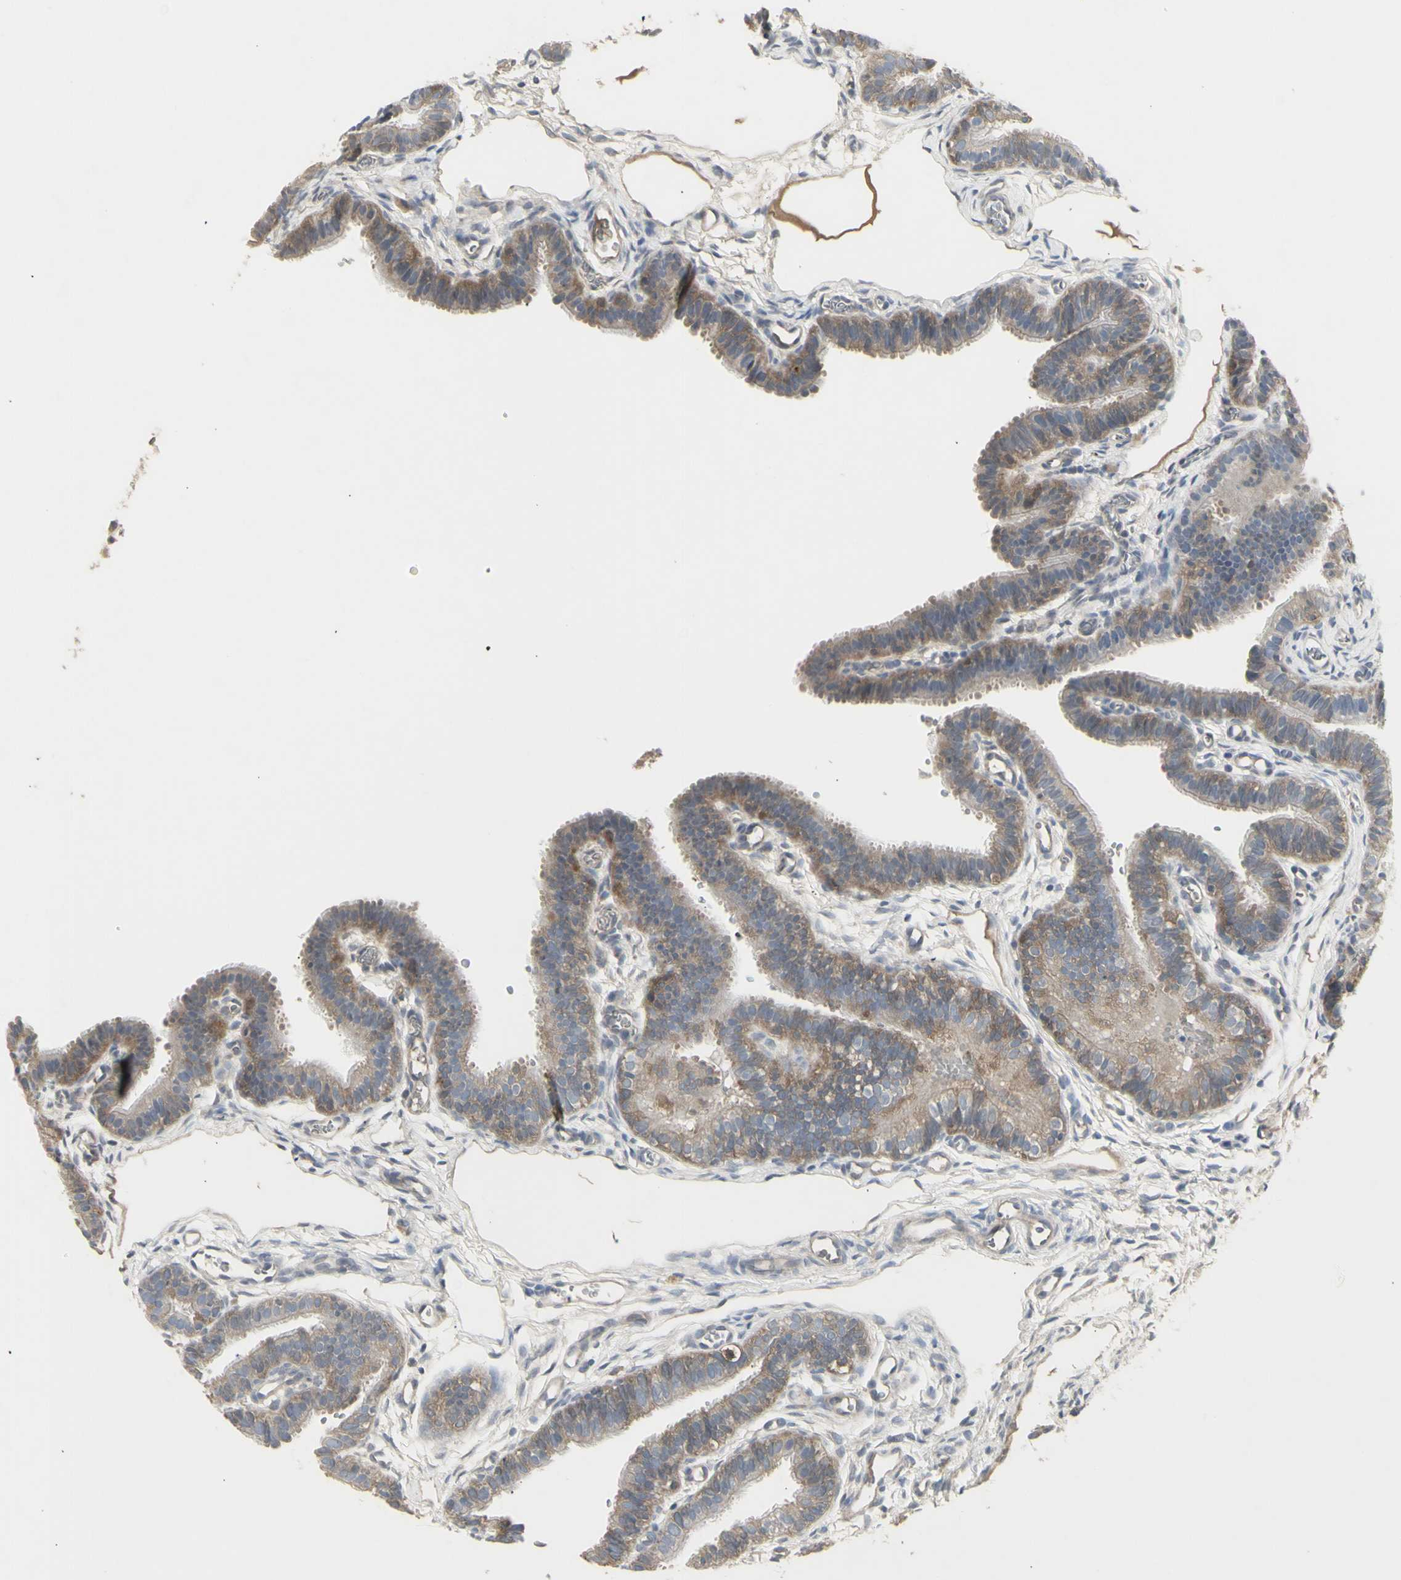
{"staining": {"intensity": "weak", "quantity": ">75%", "location": "cytoplasmic/membranous"}, "tissue": "fallopian tube", "cell_type": "Glandular cells", "image_type": "normal", "snomed": [{"axis": "morphology", "description": "Normal tissue, NOS"}, {"axis": "topography", "description": "Fallopian tube"}, {"axis": "topography", "description": "Placenta"}], "caption": "Fallopian tube stained for a protein reveals weak cytoplasmic/membranous positivity in glandular cells. The staining was performed using DAB to visualize the protein expression in brown, while the nuclei were stained in blue with hematoxylin (Magnification: 20x).", "gene": "CHURC1", "patient": {"sex": "female", "age": 34}}